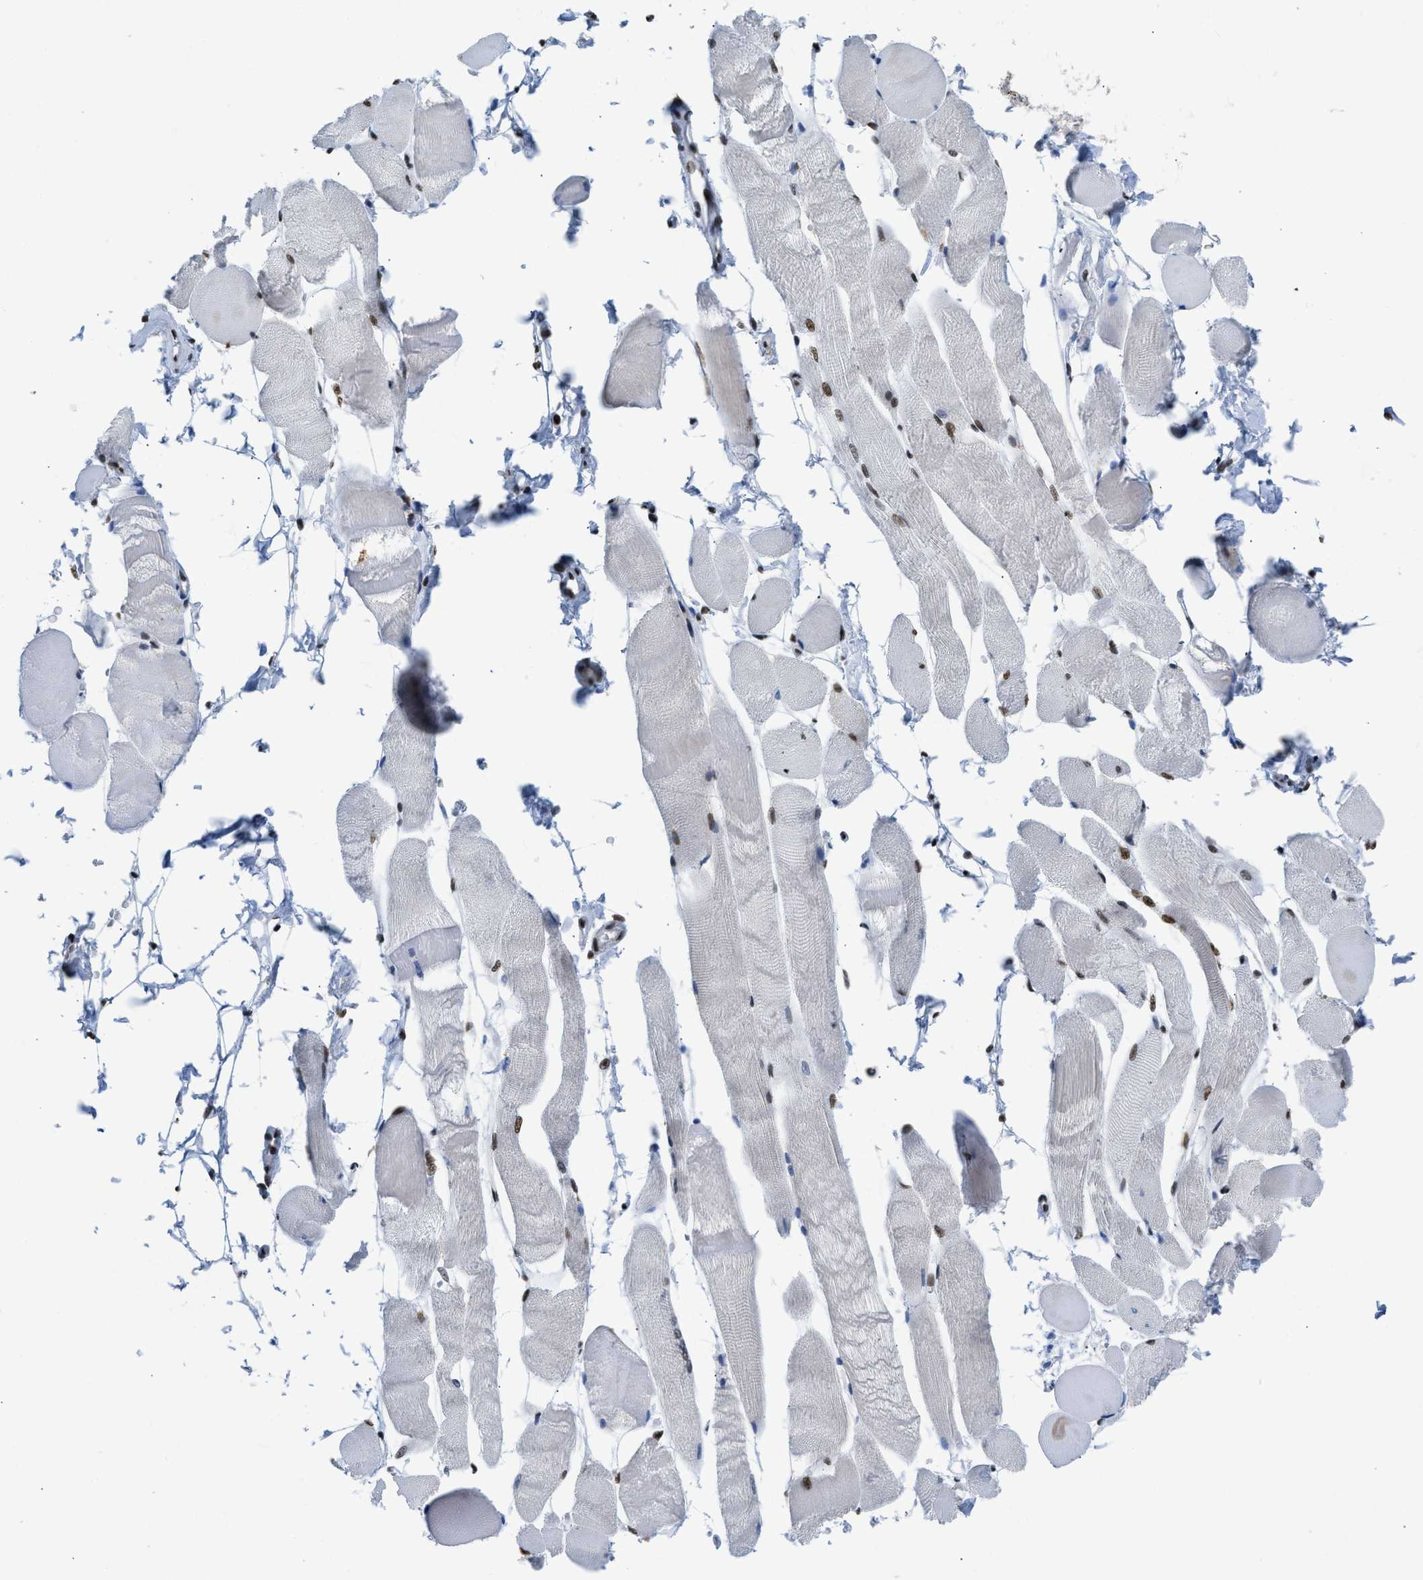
{"staining": {"intensity": "strong", "quantity": ">75%", "location": "nuclear"}, "tissue": "skeletal muscle", "cell_type": "Myocytes", "image_type": "normal", "snomed": [{"axis": "morphology", "description": "Normal tissue, NOS"}, {"axis": "topography", "description": "Skeletal muscle"}, {"axis": "topography", "description": "Peripheral nerve tissue"}], "caption": "Normal skeletal muscle was stained to show a protein in brown. There is high levels of strong nuclear positivity in approximately >75% of myocytes. (Stains: DAB (3,3'-diaminobenzidine) in brown, nuclei in blue, Microscopy: brightfield microscopy at high magnification).", "gene": "SCAF4", "patient": {"sex": "female", "age": 84}}